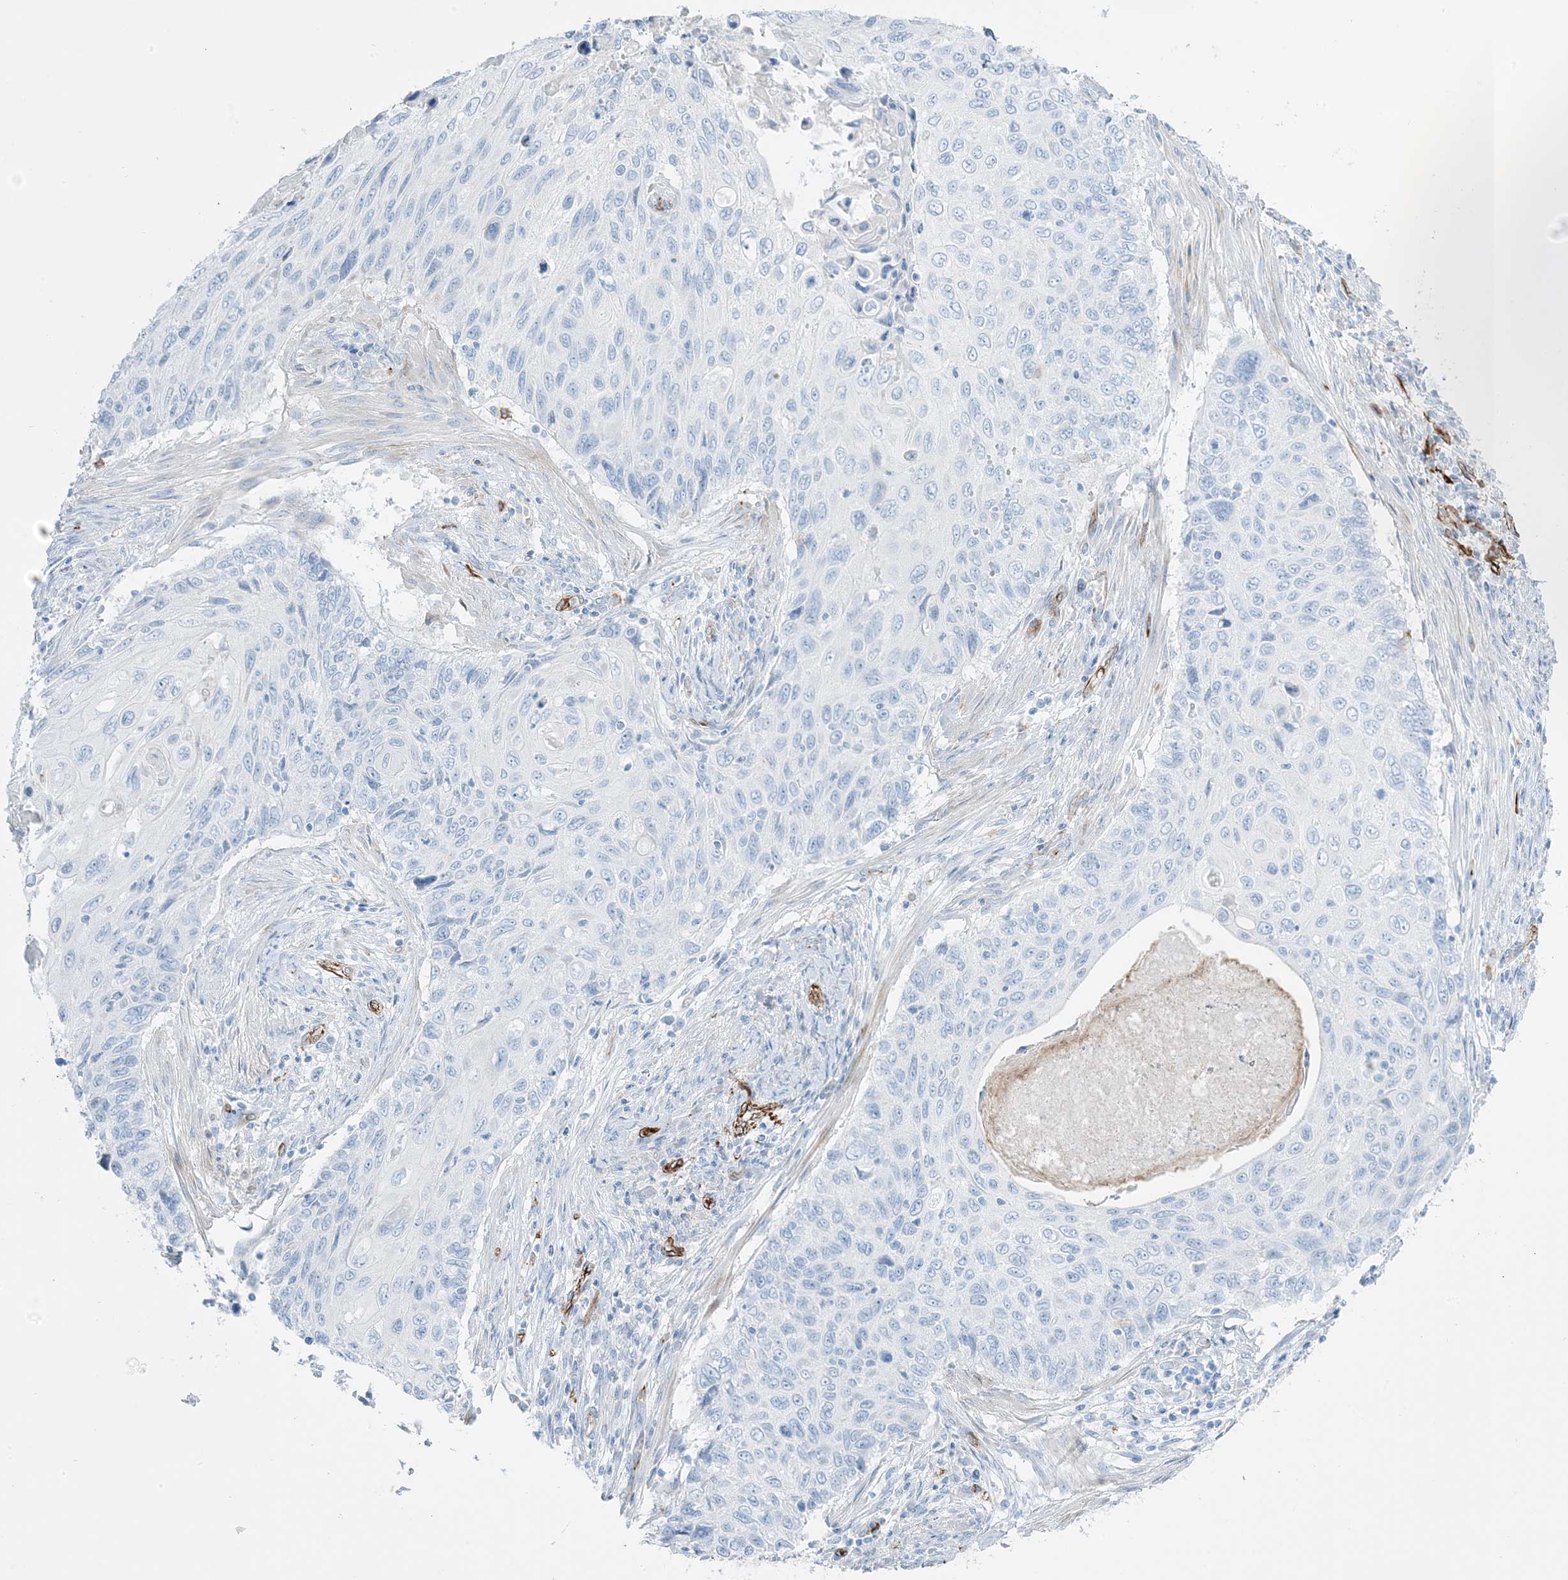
{"staining": {"intensity": "negative", "quantity": "none", "location": "none"}, "tissue": "cervical cancer", "cell_type": "Tumor cells", "image_type": "cancer", "snomed": [{"axis": "morphology", "description": "Squamous cell carcinoma, NOS"}, {"axis": "topography", "description": "Cervix"}], "caption": "Tumor cells show no significant protein expression in cervical squamous cell carcinoma. Brightfield microscopy of IHC stained with DAB (brown) and hematoxylin (blue), captured at high magnification.", "gene": "EPS8L3", "patient": {"sex": "female", "age": 70}}